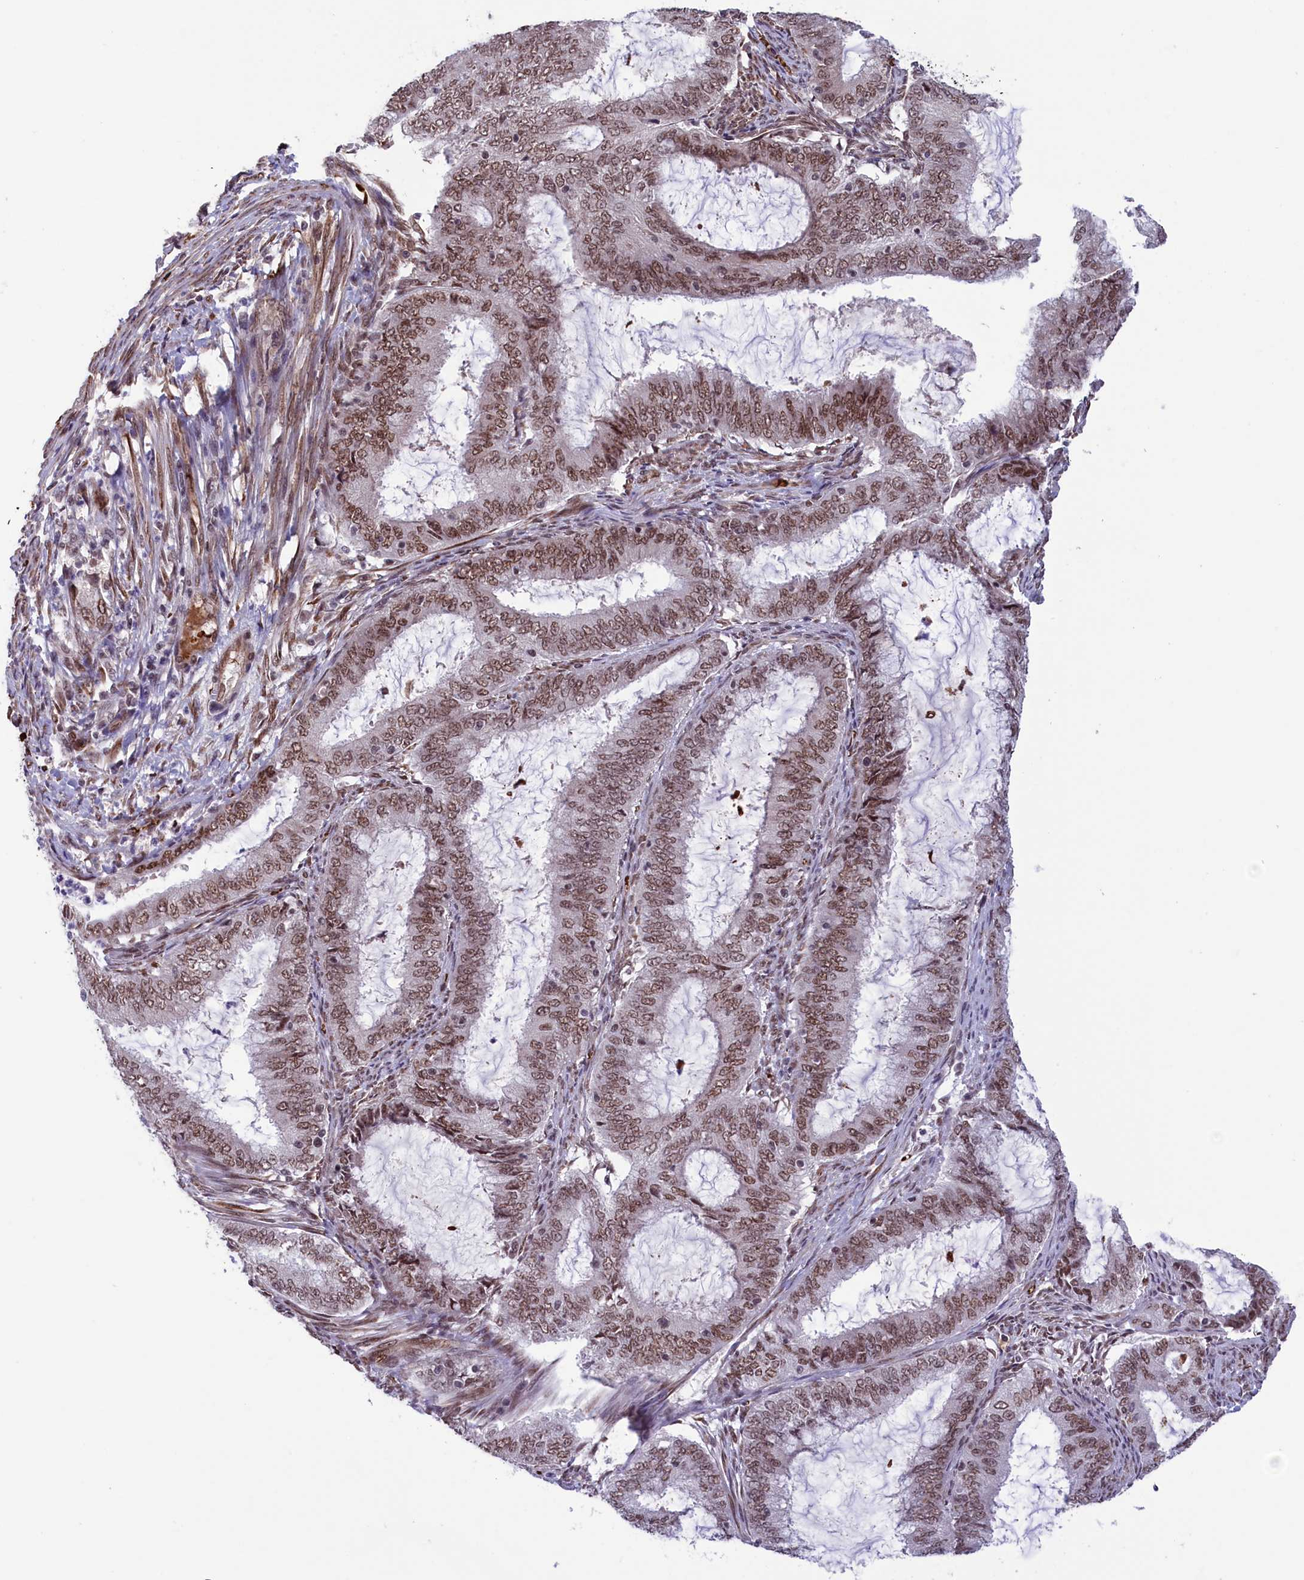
{"staining": {"intensity": "moderate", "quantity": ">75%", "location": "nuclear"}, "tissue": "endometrial cancer", "cell_type": "Tumor cells", "image_type": "cancer", "snomed": [{"axis": "morphology", "description": "Adenocarcinoma, NOS"}, {"axis": "topography", "description": "Endometrium"}], "caption": "A photomicrograph of endometrial adenocarcinoma stained for a protein exhibits moderate nuclear brown staining in tumor cells. The staining was performed using DAB, with brown indicating positive protein expression. Nuclei are stained blue with hematoxylin.", "gene": "MPHOSPH8", "patient": {"sex": "female", "age": 51}}